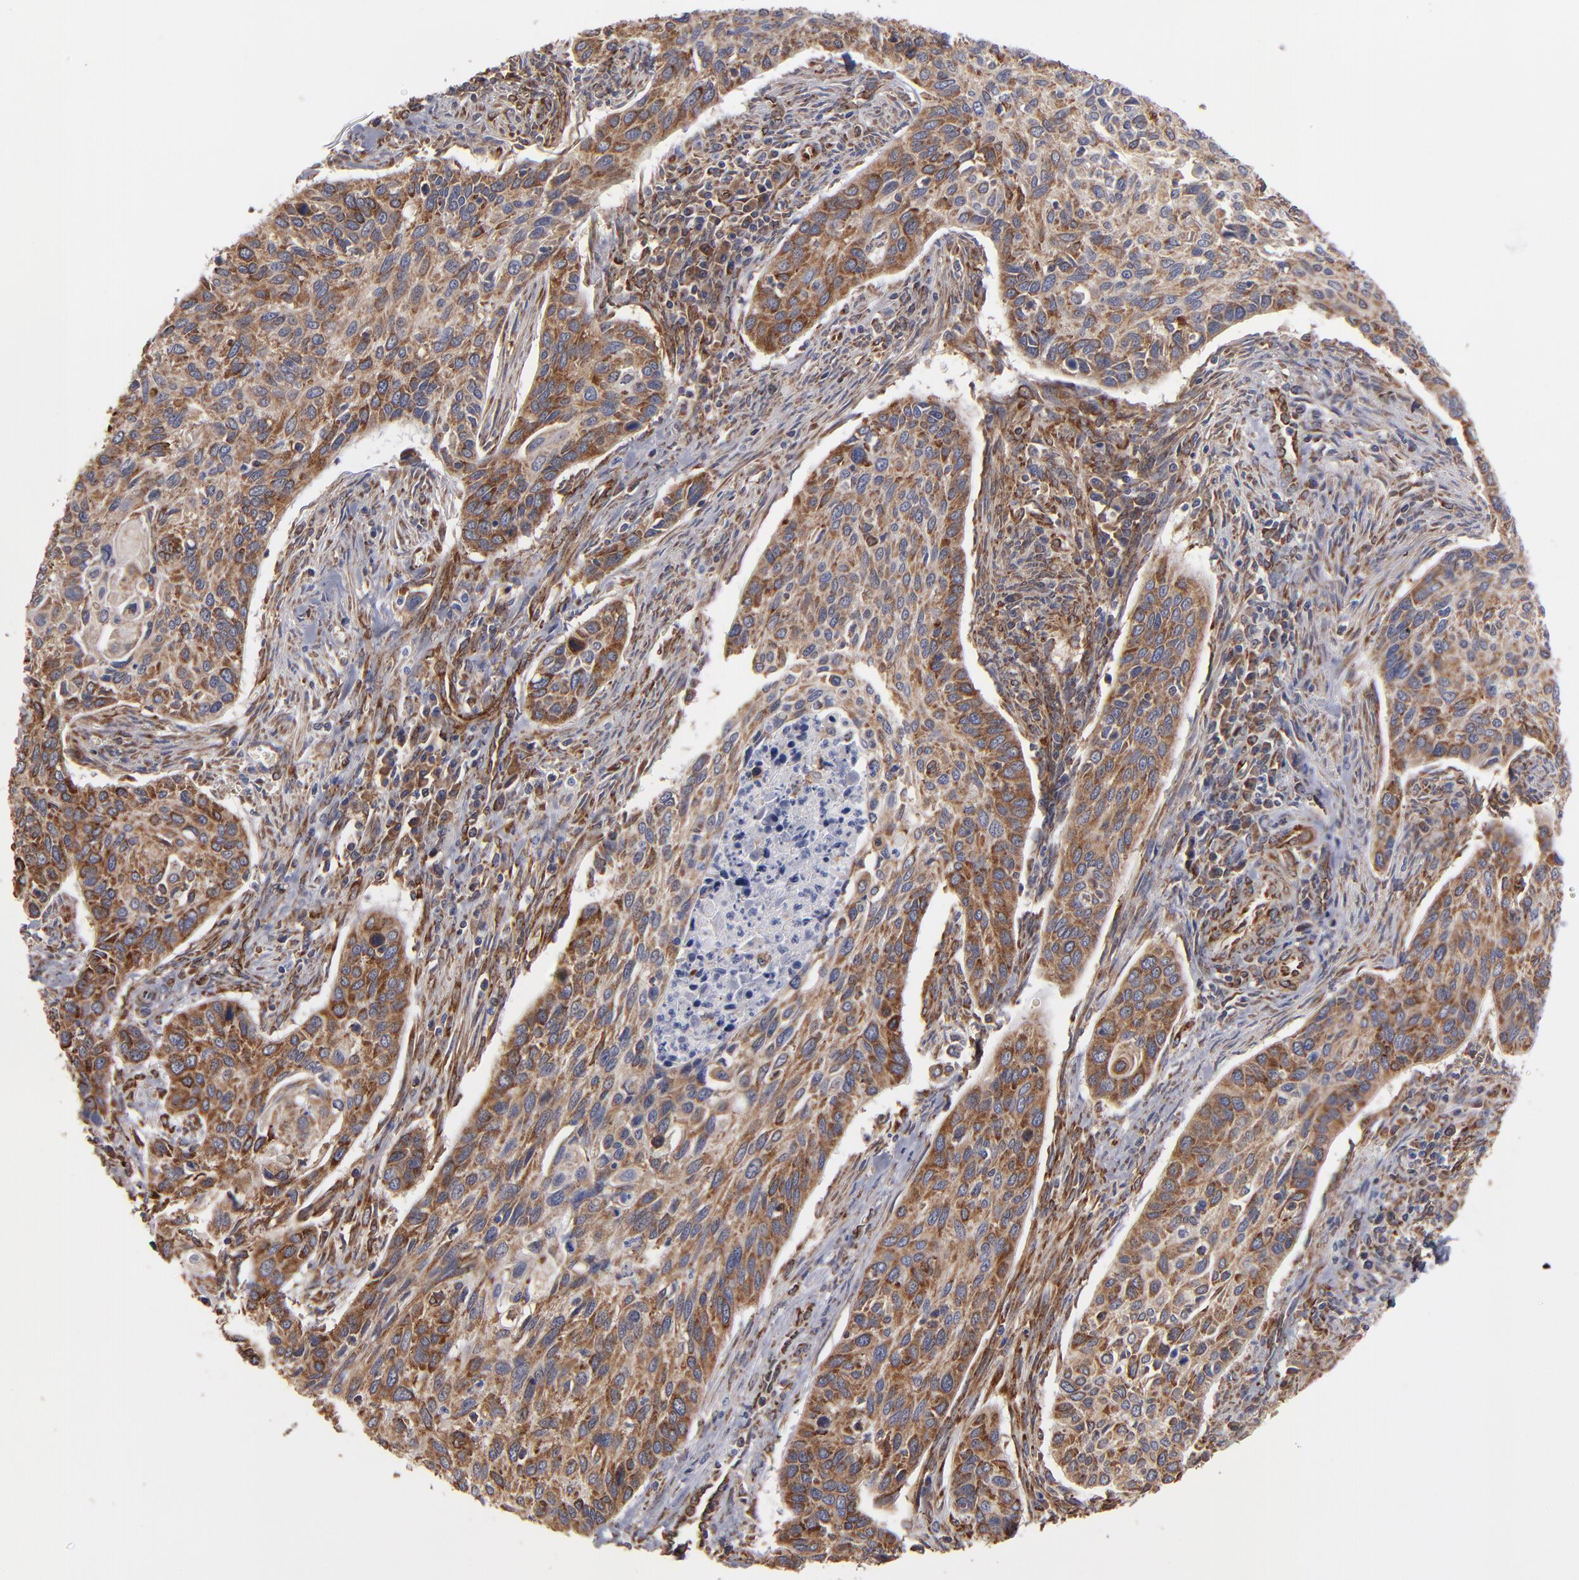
{"staining": {"intensity": "moderate", "quantity": ">75%", "location": "cytoplasmic/membranous"}, "tissue": "cervical cancer", "cell_type": "Tumor cells", "image_type": "cancer", "snomed": [{"axis": "morphology", "description": "Squamous cell carcinoma, NOS"}, {"axis": "topography", "description": "Cervix"}], "caption": "About >75% of tumor cells in cervical squamous cell carcinoma show moderate cytoplasmic/membranous protein staining as visualized by brown immunohistochemical staining.", "gene": "KTN1", "patient": {"sex": "female", "age": 57}}